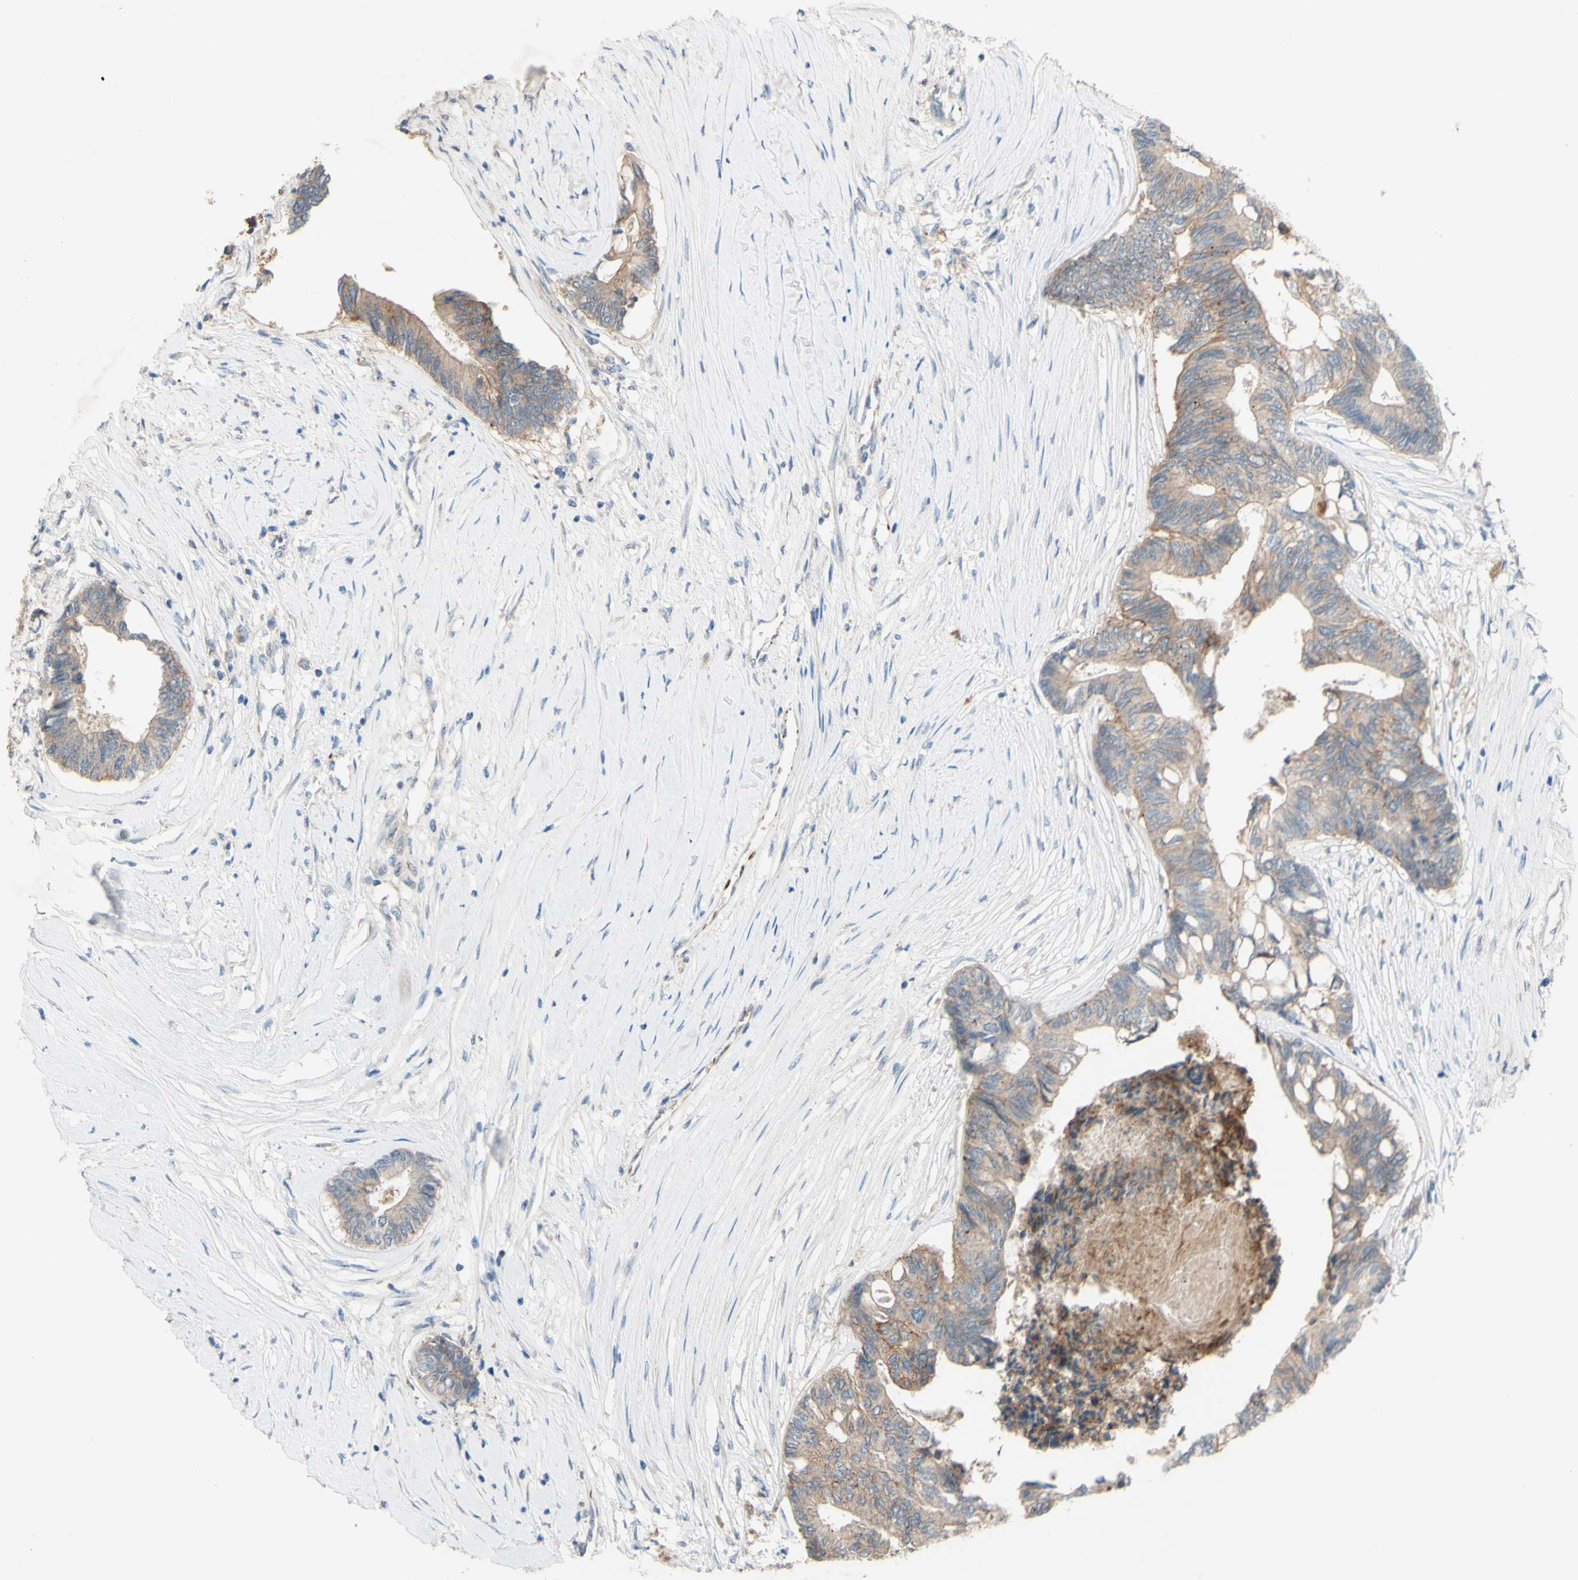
{"staining": {"intensity": "moderate", "quantity": ">75%", "location": "cytoplasmic/membranous"}, "tissue": "colorectal cancer", "cell_type": "Tumor cells", "image_type": "cancer", "snomed": [{"axis": "morphology", "description": "Adenocarcinoma, NOS"}, {"axis": "topography", "description": "Rectum"}], "caption": "Brown immunohistochemical staining in colorectal cancer exhibits moderate cytoplasmic/membranous expression in about >75% of tumor cells.", "gene": "CDCP1", "patient": {"sex": "male", "age": 63}}